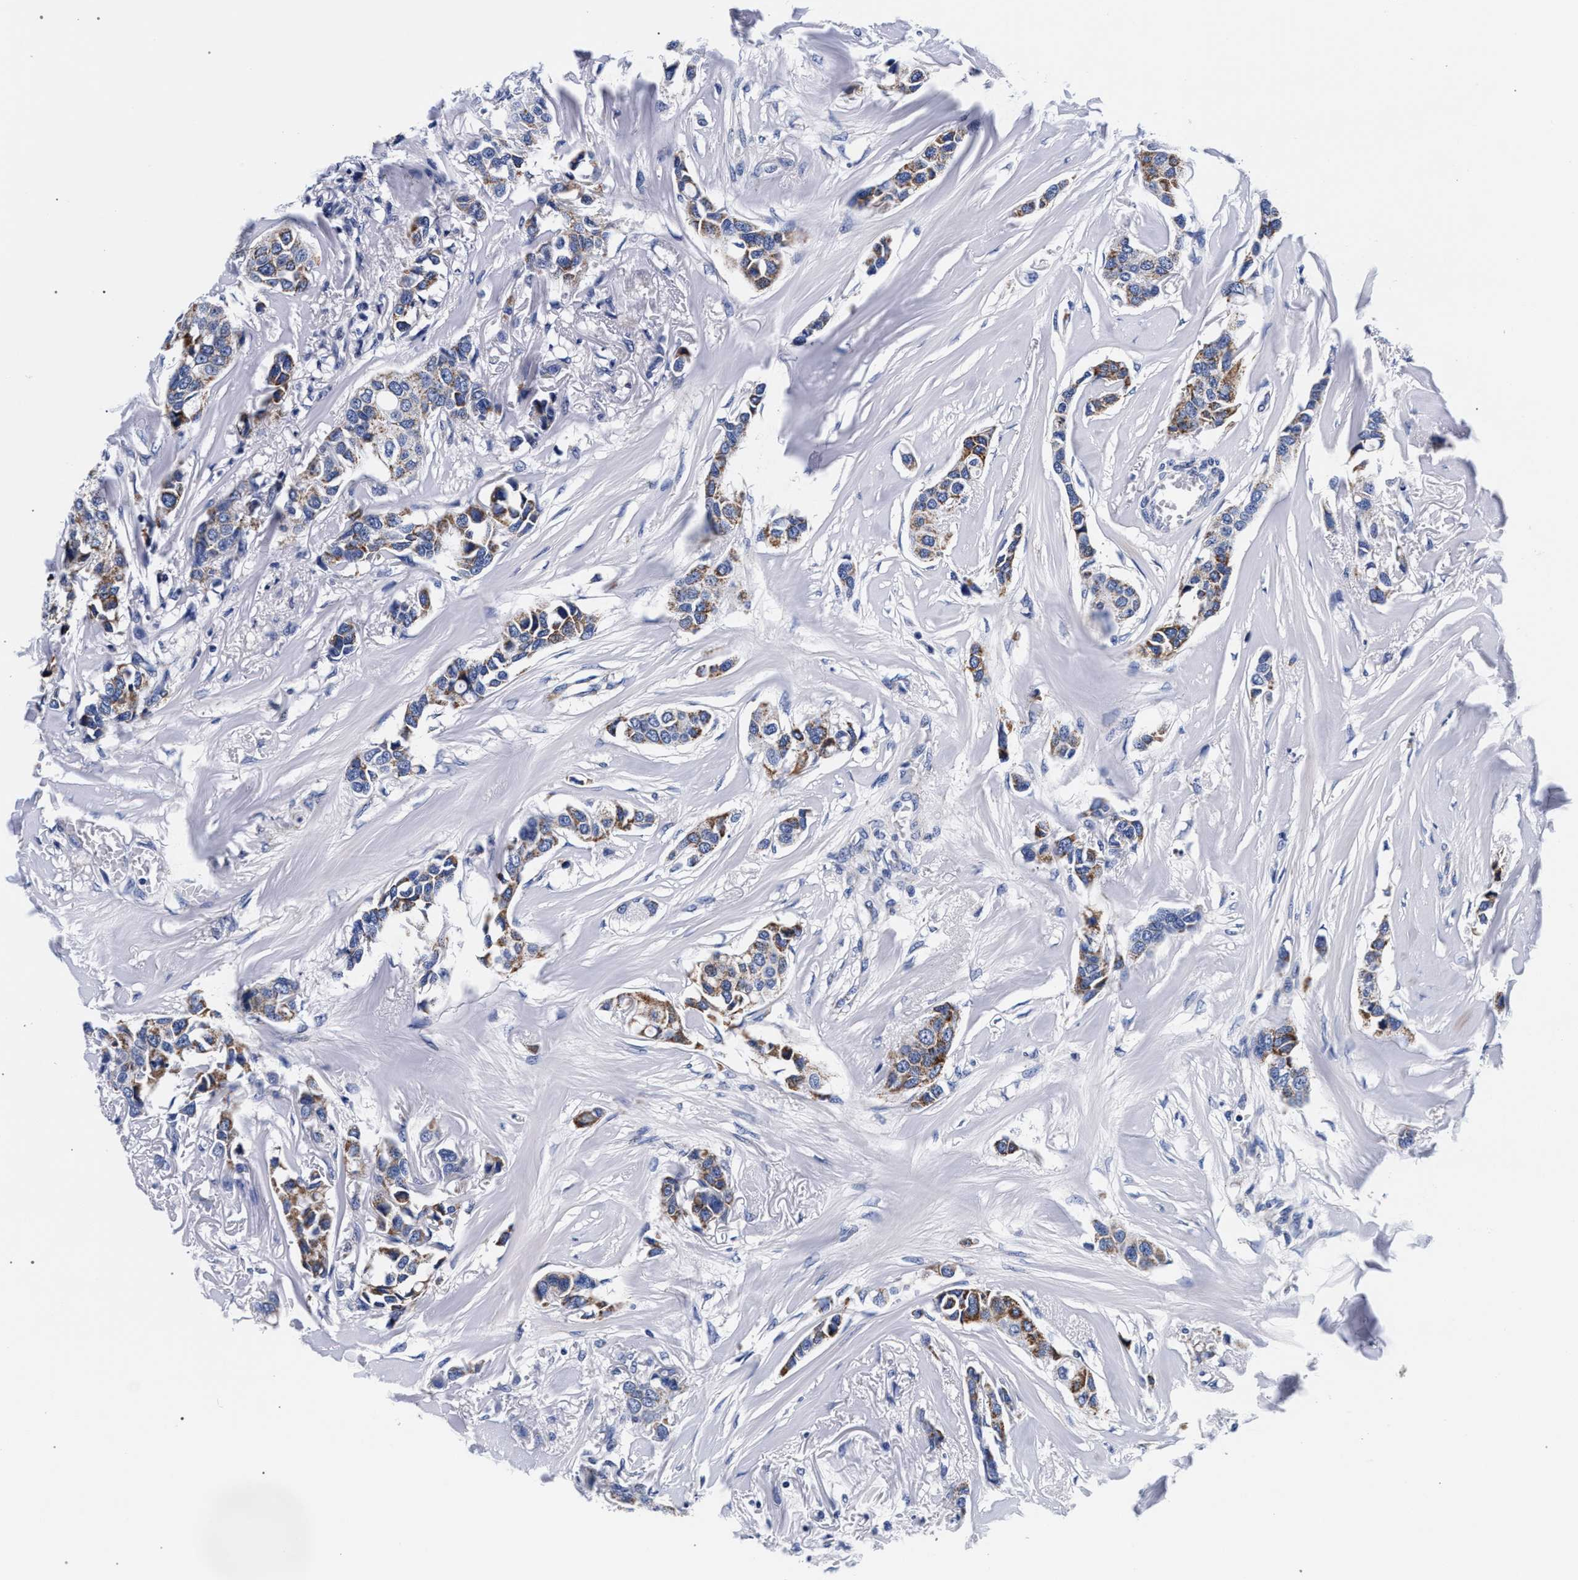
{"staining": {"intensity": "moderate", "quantity": ">75%", "location": "cytoplasmic/membranous"}, "tissue": "breast cancer", "cell_type": "Tumor cells", "image_type": "cancer", "snomed": [{"axis": "morphology", "description": "Duct carcinoma"}, {"axis": "topography", "description": "Breast"}], "caption": "This photomicrograph exhibits breast infiltrating ductal carcinoma stained with immunohistochemistry to label a protein in brown. The cytoplasmic/membranous of tumor cells show moderate positivity for the protein. Nuclei are counter-stained blue.", "gene": "RAB3B", "patient": {"sex": "female", "age": 80}}